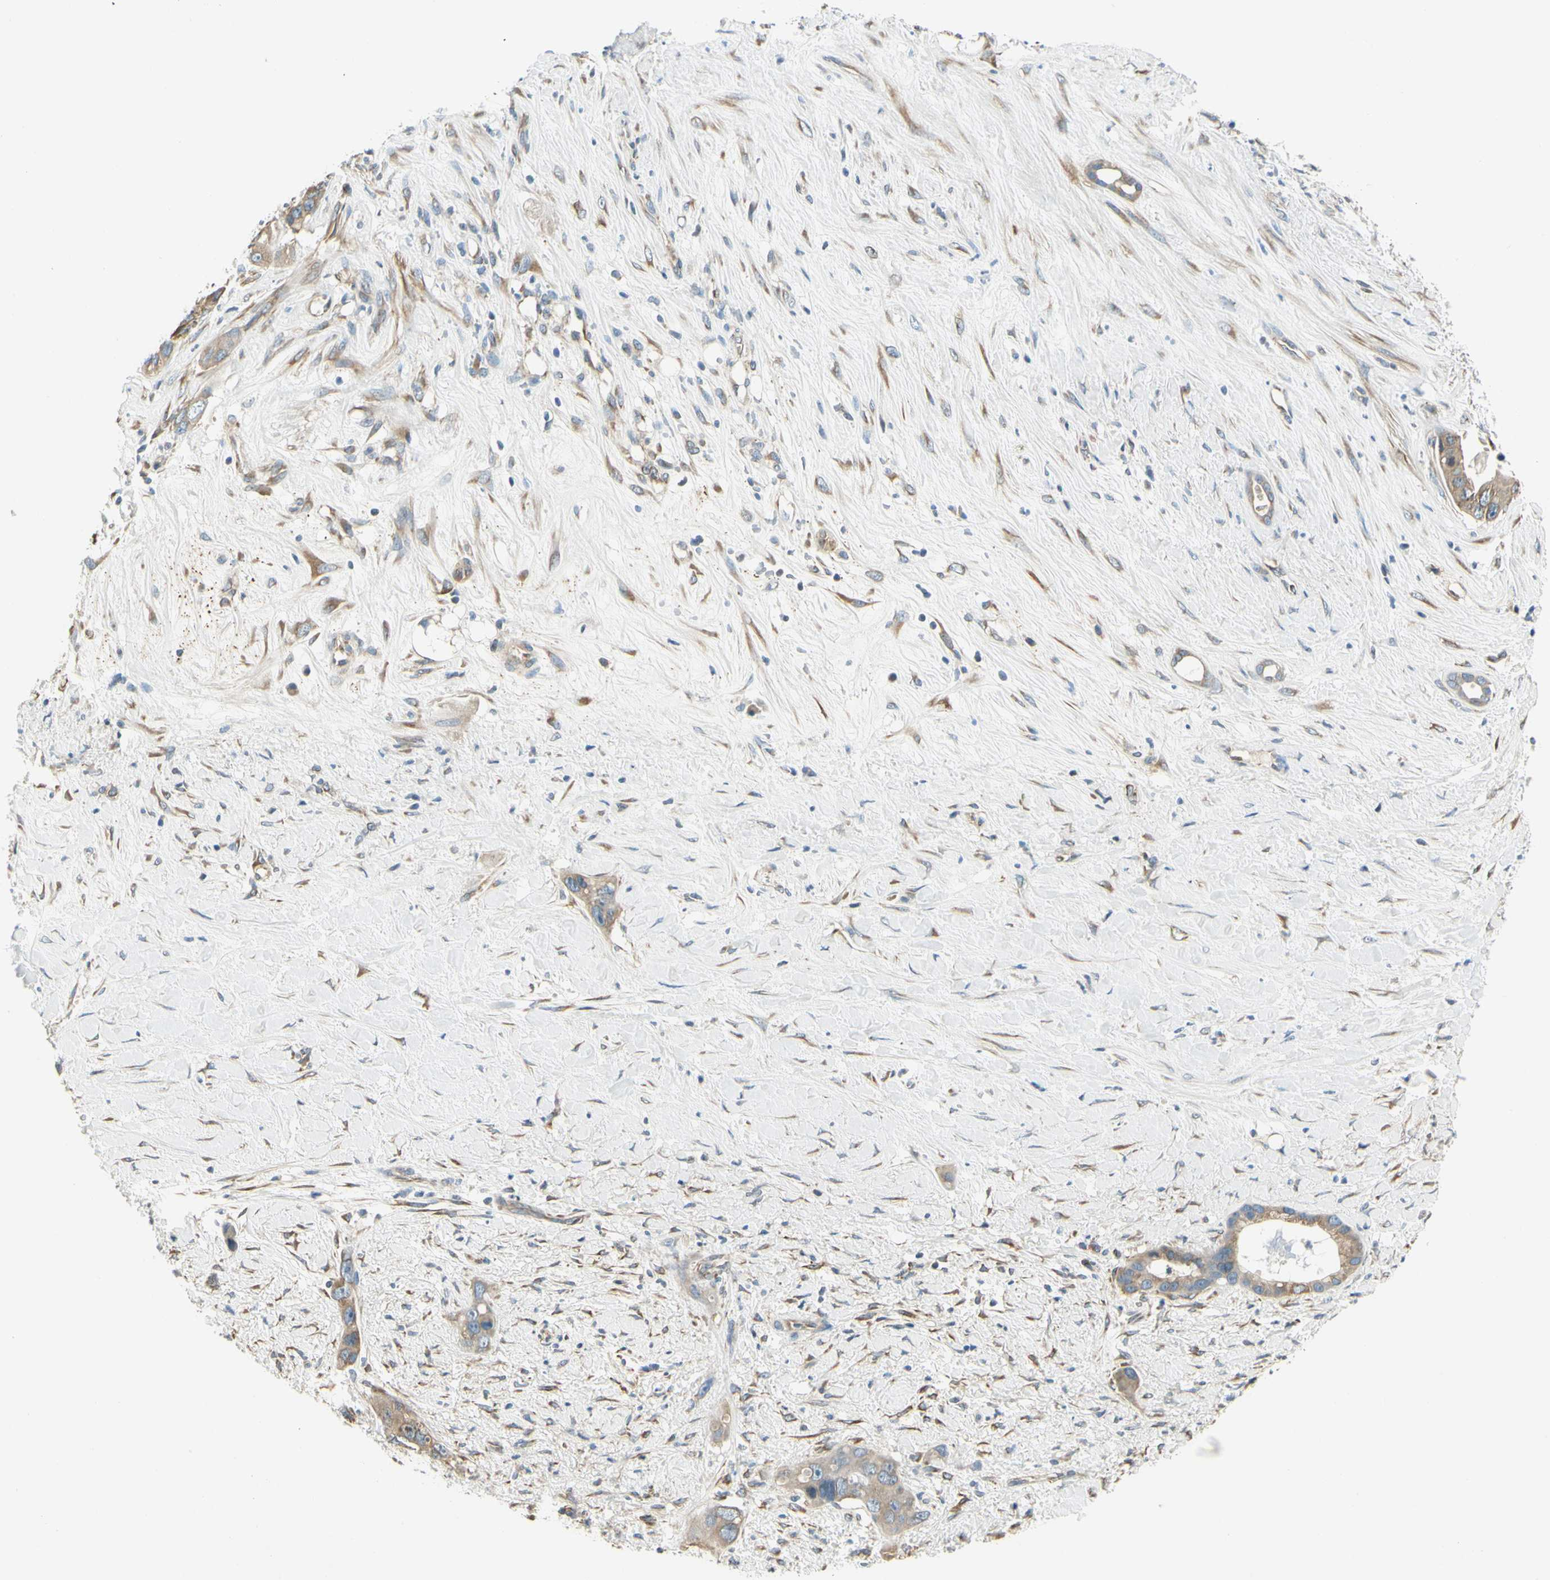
{"staining": {"intensity": "moderate", "quantity": "25%-75%", "location": "cytoplasmic/membranous"}, "tissue": "liver cancer", "cell_type": "Tumor cells", "image_type": "cancer", "snomed": [{"axis": "morphology", "description": "Cholangiocarcinoma"}, {"axis": "topography", "description": "Liver"}], "caption": "This micrograph displays immunohistochemistry (IHC) staining of cholangiocarcinoma (liver), with medium moderate cytoplasmic/membranous expression in about 25%-75% of tumor cells.", "gene": "IGDCC4", "patient": {"sex": "female", "age": 65}}